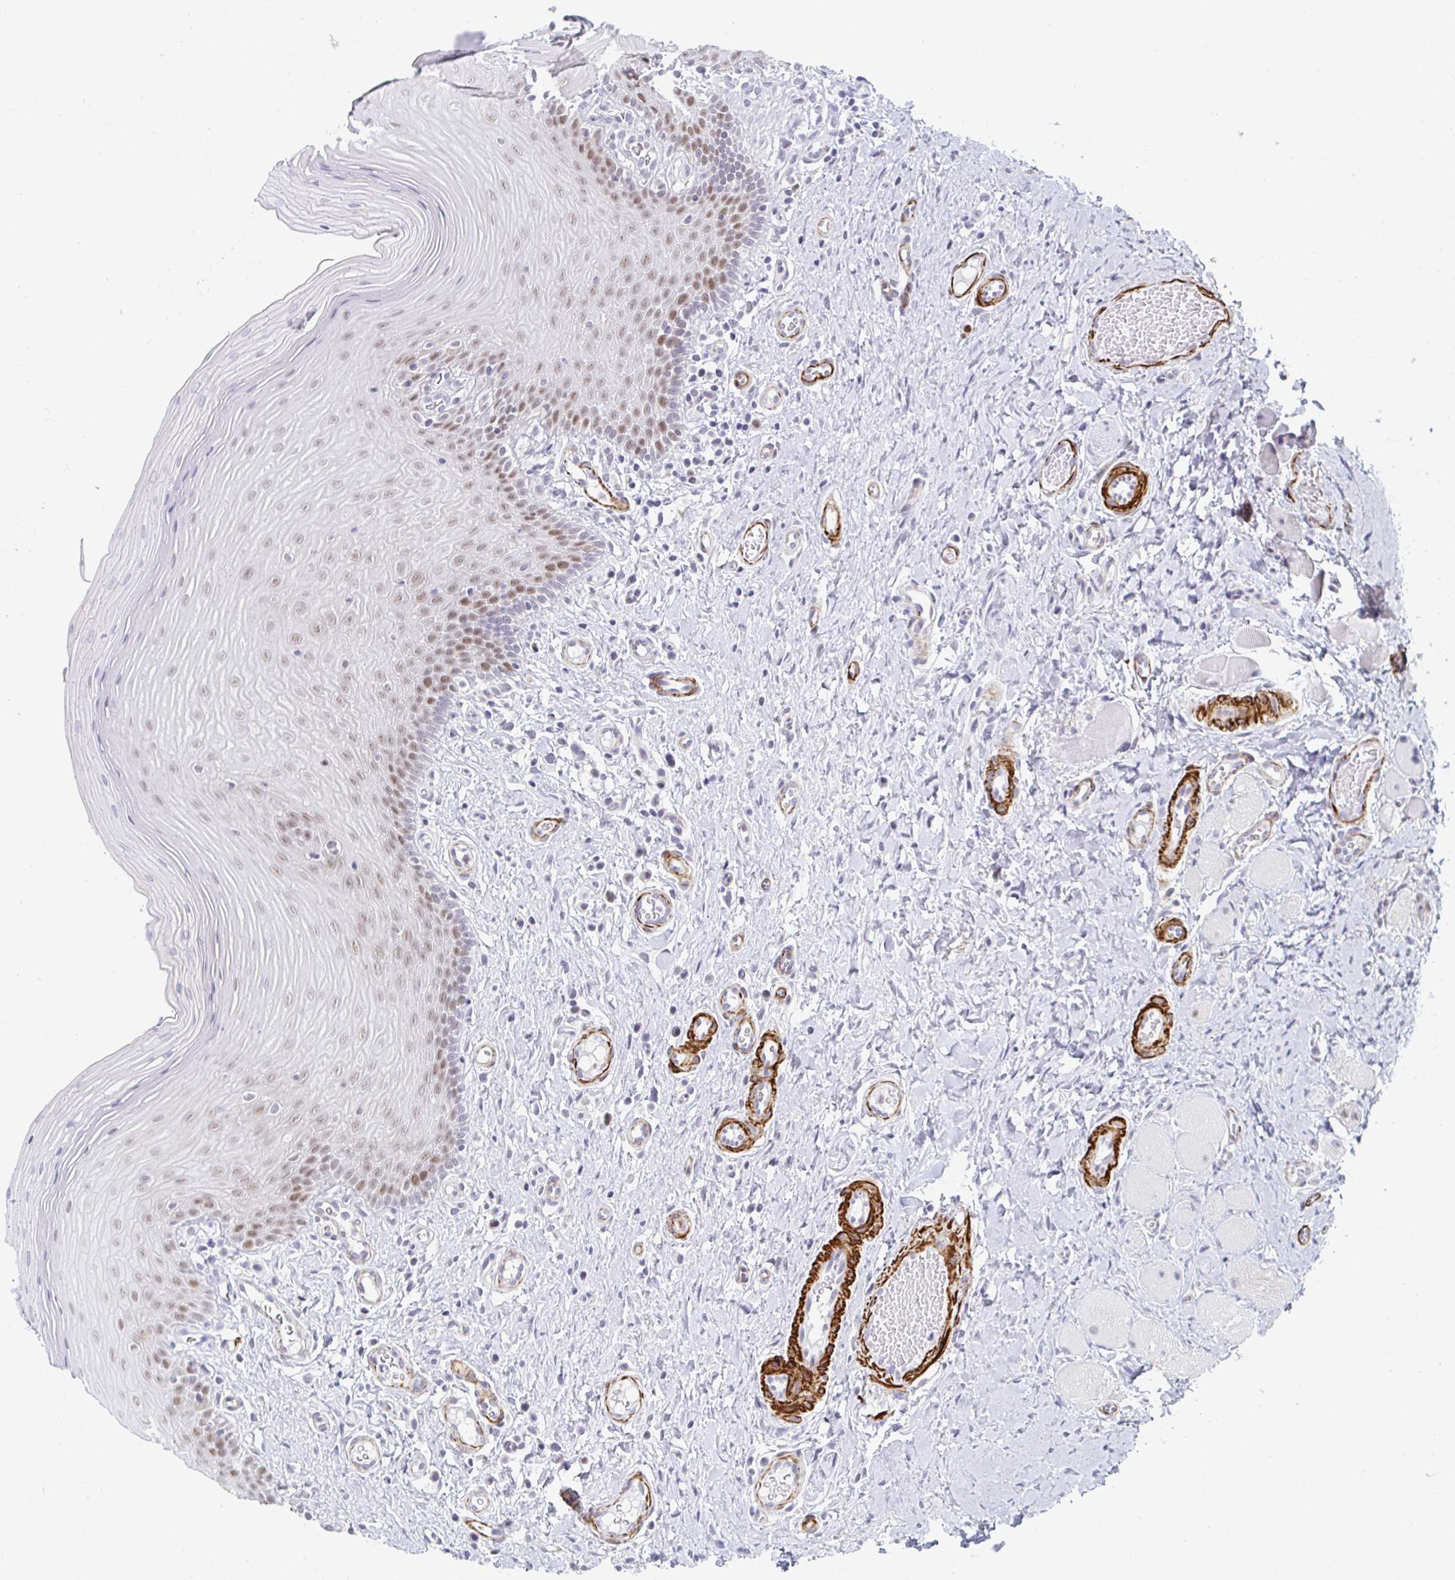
{"staining": {"intensity": "moderate", "quantity": "25%-75%", "location": "nuclear"}, "tissue": "oral mucosa", "cell_type": "Squamous epithelial cells", "image_type": "normal", "snomed": [{"axis": "morphology", "description": "Normal tissue, NOS"}, {"axis": "topography", "description": "Oral tissue"}, {"axis": "topography", "description": "Tounge, NOS"}], "caption": "Moderate nuclear expression is present in approximately 25%-75% of squamous epithelial cells in normal oral mucosa.", "gene": "GINS2", "patient": {"sex": "female", "age": 58}}